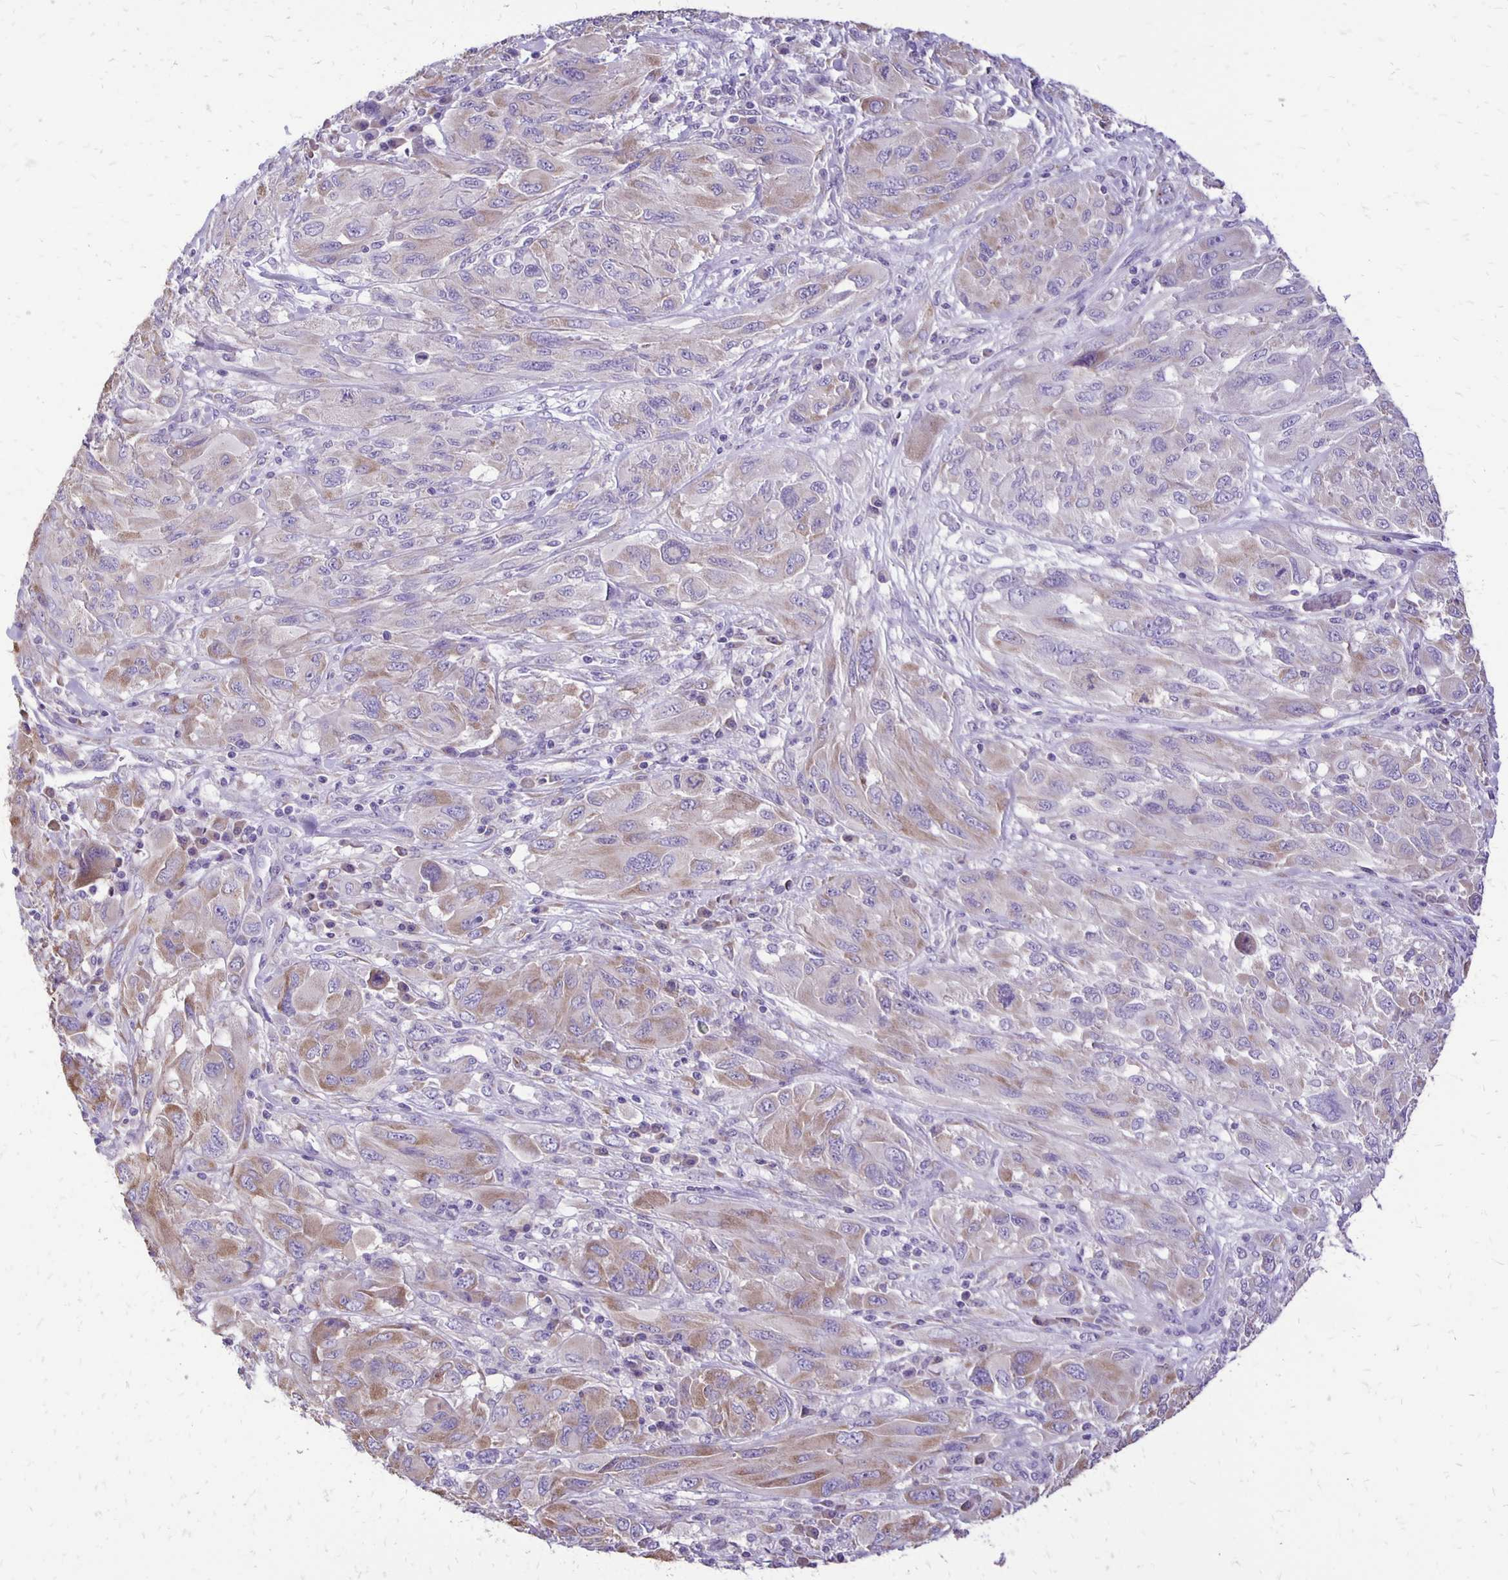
{"staining": {"intensity": "weak", "quantity": ">75%", "location": "cytoplasmic/membranous"}, "tissue": "melanoma", "cell_type": "Tumor cells", "image_type": "cancer", "snomed": [{"axis": "morphology", "description": "Malignant melanoma, NOS"}, {"axis": "topography", "description": "Skin"}], "caption": "There is low levels of weak cytoplasmic/membranous positivity in tumor cells of malignant melanoma, as demonstrated by immunohistochemical staining (brown color).", "gene": "ANKRD45", "patient": {"sex": "female", "age": 91}}